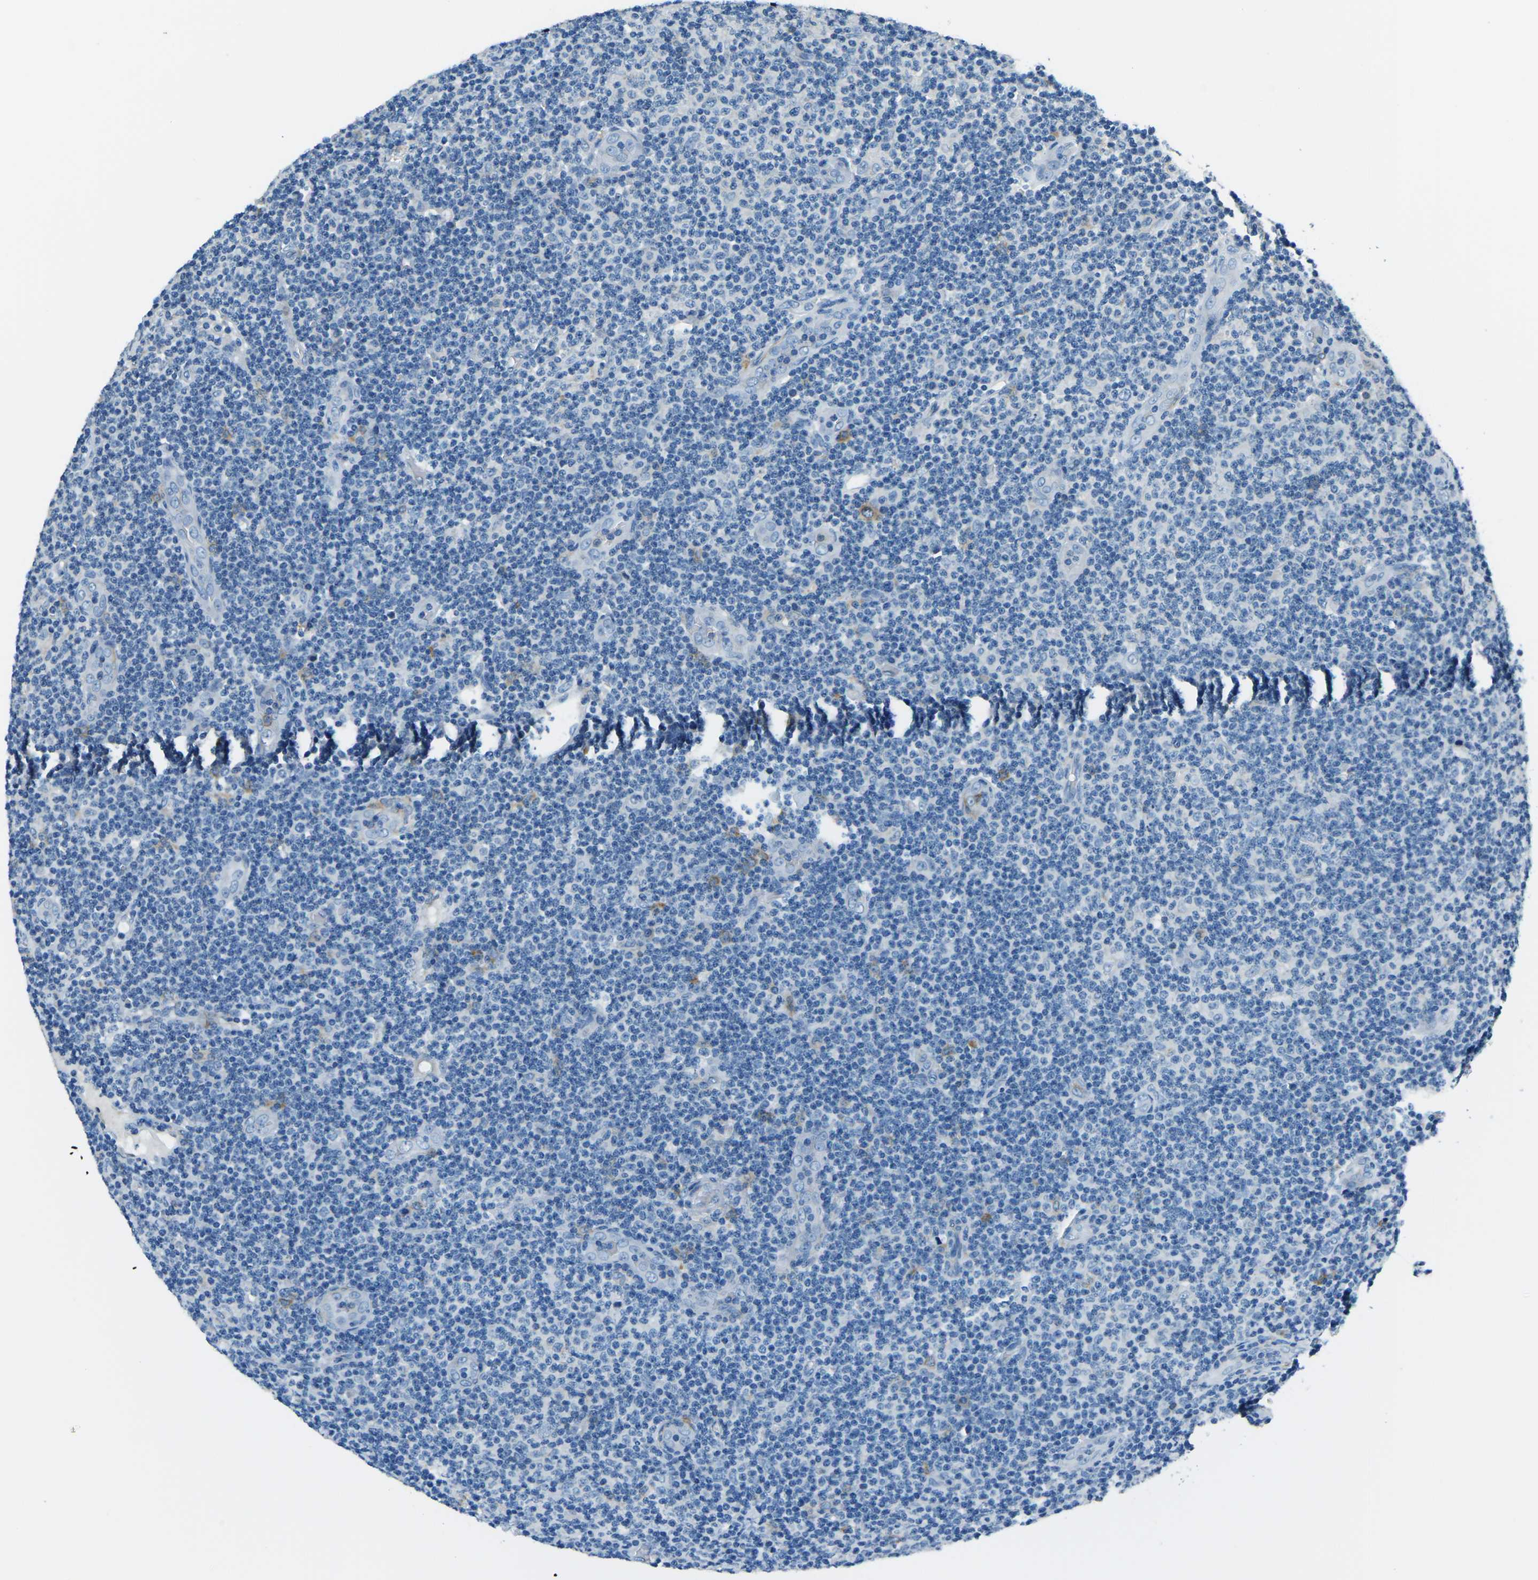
{"staining": {"intensity": "negative", "quantity": "none", "location": "none"}, "tissue": "lymphoma", "cell_type": "Tumor cells", "image_type": "cancer", "snomed": [{"axis": "morphology", "description": "Malignant lymphoma, non-Hodgkin's type, Low grade"}, {"axis": "topography", "description": "Lymph node"}], "caption": "Lymphoma was stained to show a protein in brown. There is no significant expression in tumor cells. (Brightfield microscopy of DAB (3,3'-diaminobenzidine) IHC at high magnification).", "gene": "CD1D", "patient": {"sex": "male", "age": 83}}